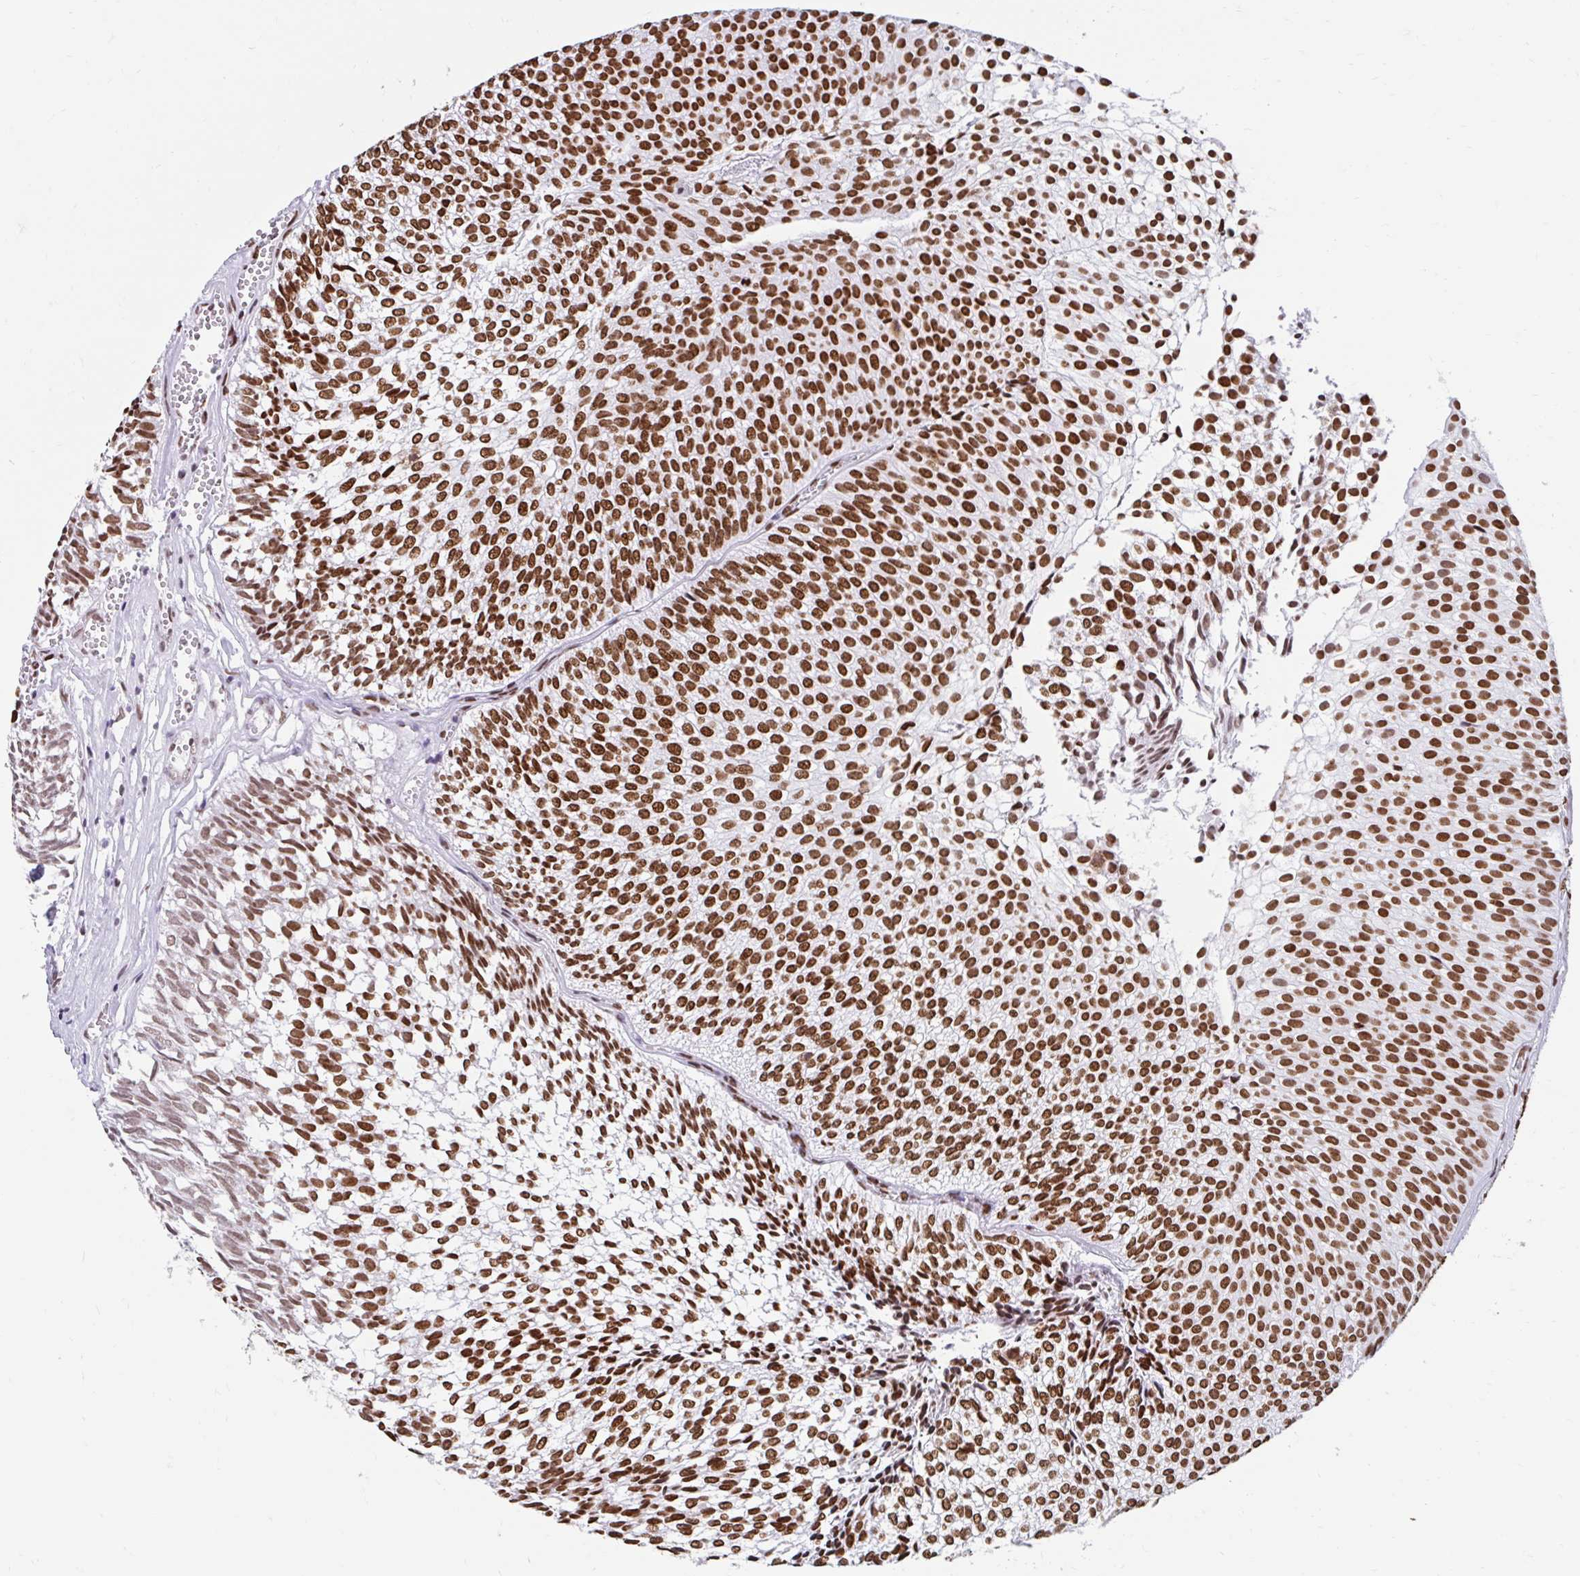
{"staining": {"intensity": "strong", "quantity": ">75%", "location": "nuclear"}, "tissue": "urothelial cancer", "cell_type": "Tumor cells", "image_type": "cancer", "snomed": [{"axis": "morphology", "description": "Urothelial carcinoma, Low grade"}, {"axis": "topography", "description": "Urinary bladder"}], "caption": "IHC histopathology image of neoplastic tissue: urothelial carcinoma (low-grade) stained using immunohistochemistry shows high levels of strong protein expression localized specifically in the nuclear of tumor cells, appearing as a nuclear brown color.", "gene": "KHDRBS1", "patient": {"sex": "male", "age": 91}}